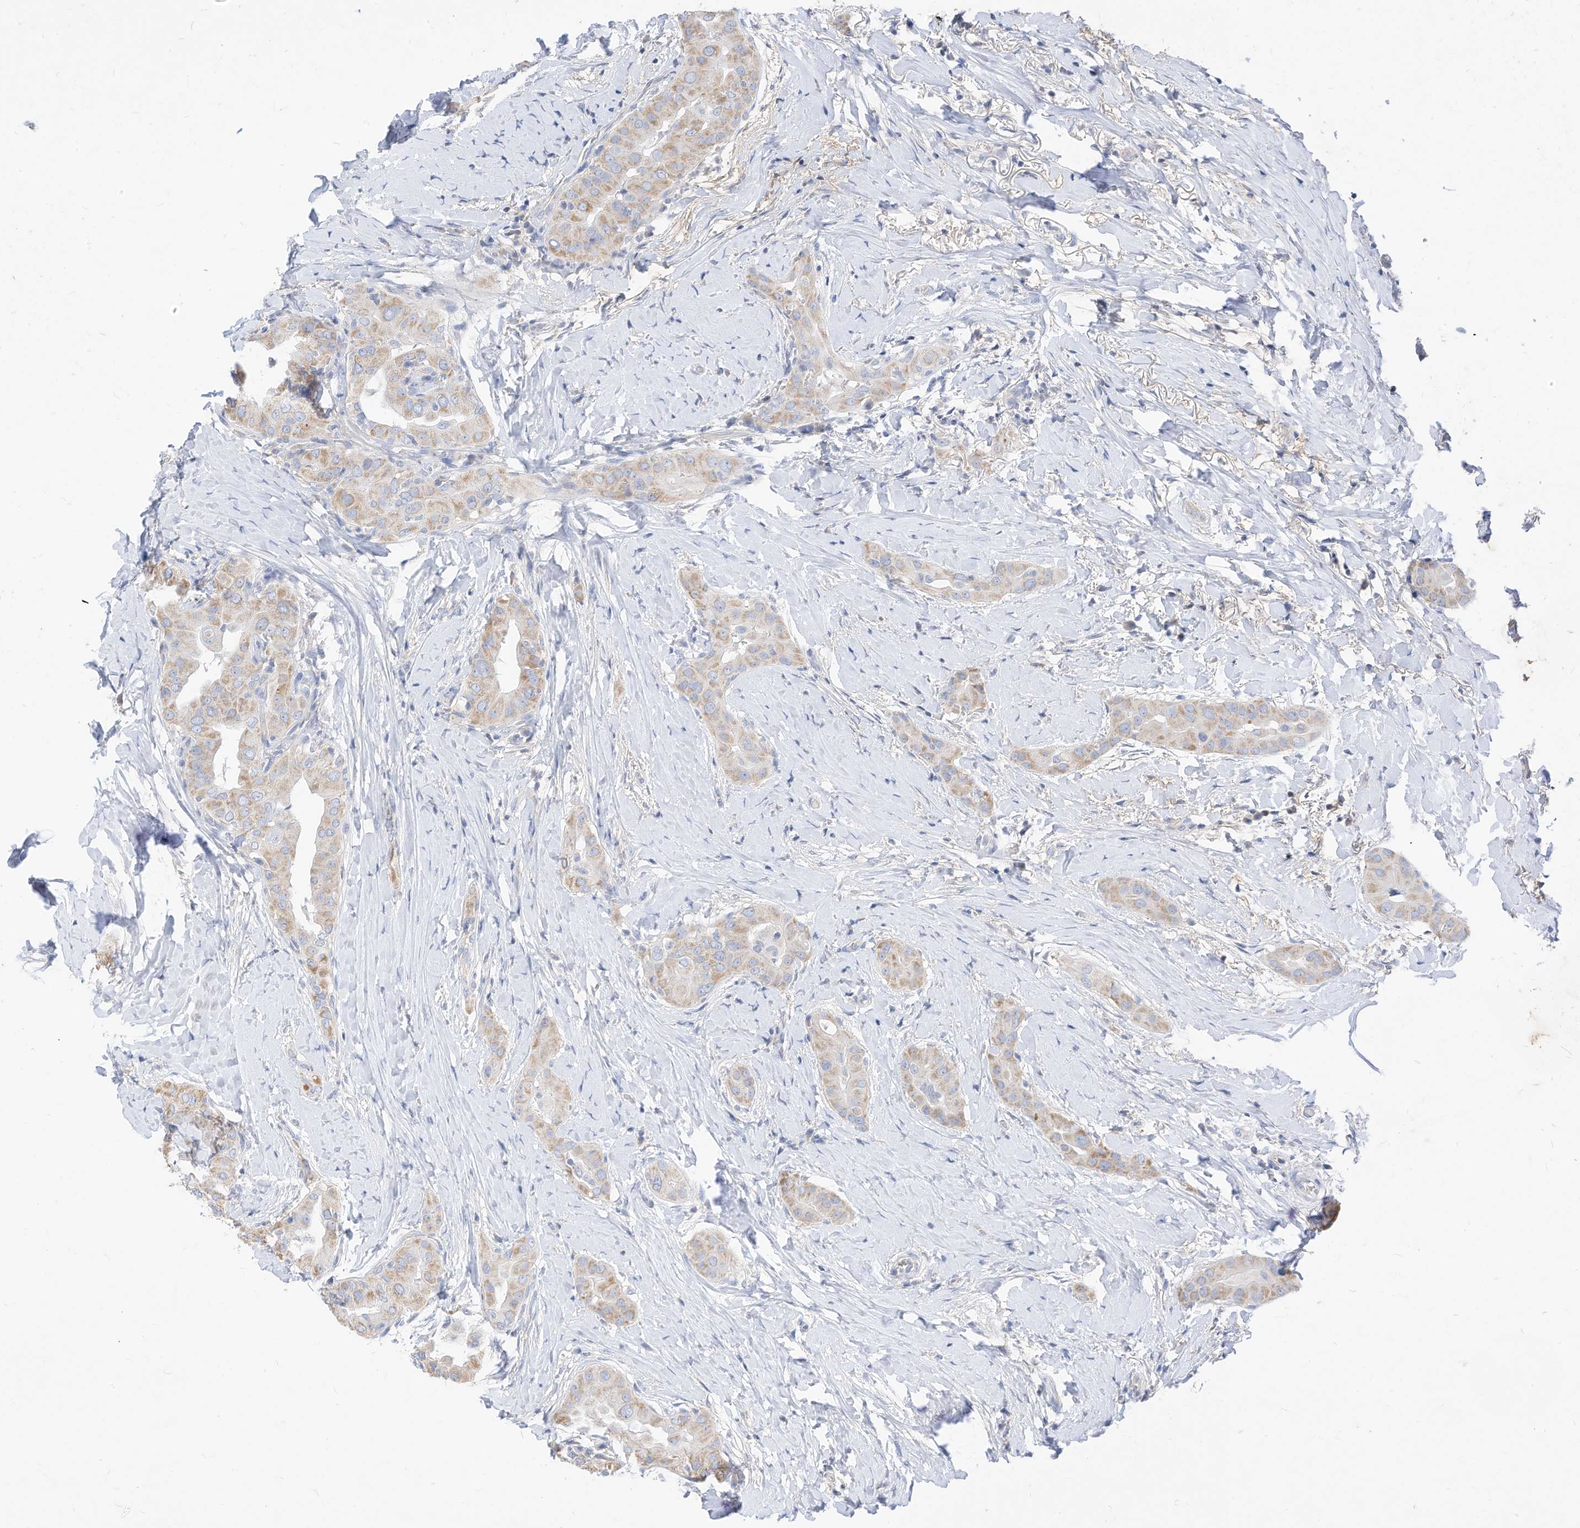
{"staining": {"intensity": "weak", "quantity": ">75%", "location": "cytoplasmic/membranous"}, "tissue": "thyroid cancer", "cell_type": "Tumor cells", "image_type": "cancer", "snomed": [{"axis": "morphology", "description": "Papillary adenocarcinoma, NOS"}, {"axis": "topography", "description": "Thyroid gland"}], "caption": "Thyroid cancer (papillary adenocarcinoma) was stained to show a protein in brown. There is low levels of weak cytoplasmic/membranous staining in about >75% of tumor cells. (IHC, brightfield microscopy, high magnification).", "gene": "RHOH", "patient": {"sex": "male", "age": 33}}